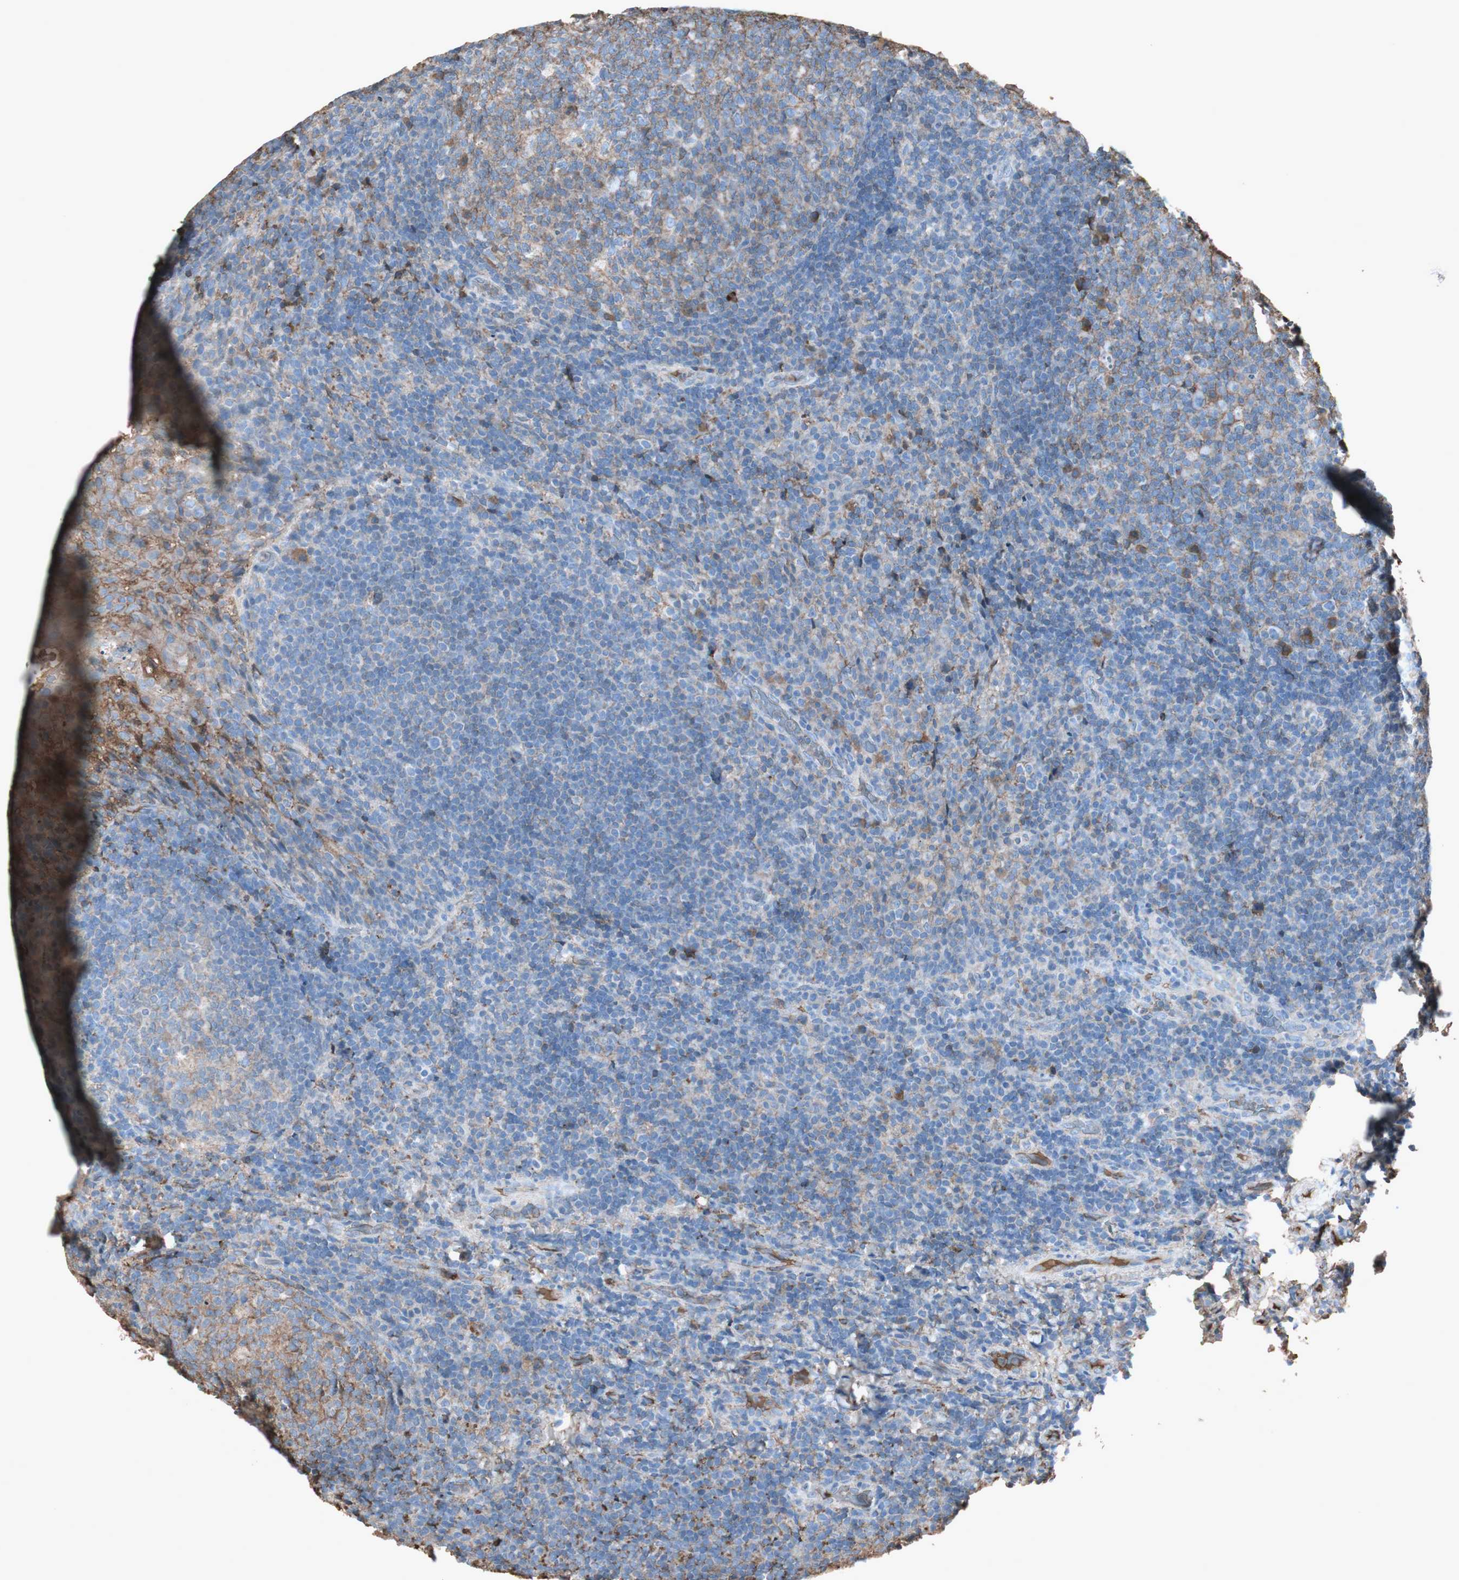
{"staining": {"intensity": "weak", "quantity": "25%-75%", "location": "cytoplasmic/membranous"}, "tissue": "tonsil", "cell_type": "Germinal center cells", "image_type": "normal", "snomed": [{"axis": "morphology", "description": "Normal tissue, NOS"}, {"axis": "topography", "description": "Tonsil"}], "caption": "Approximately 25%-75% of germinal center cells in benign tonsil show weak cytoplasmic/membranous protein staining as visualized by brown immunohistochemical staining.", "gene": "MMP14", "patient": {"sex": "male", "age": 17}}